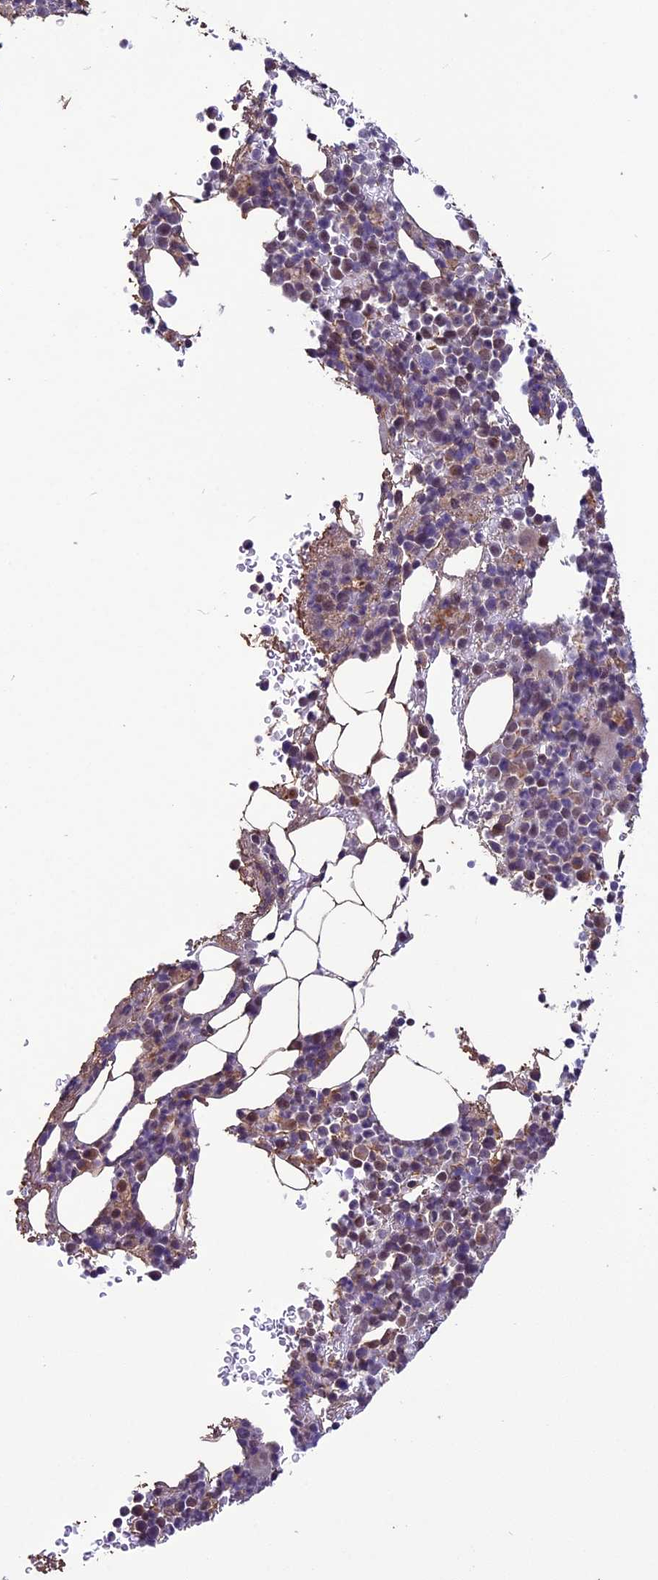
{"staining": {"intensity": "weak", "quantity": "25%-75%", "location": "cytoplasmic/membranous,nuclear"}, "tissue": "bone marrow", "cell_type": "Hematopoietic cells", "image_type": "normal", "snomed": [{"axis": "morphology", "description": "Normal tissue, NOS"}, {"axis": "topography", "description": "Bone marrow"}], "caption": "A photomicrograph of bone marrow stained for a protein exhibits weak cytoplasmic/membranous,nuclear brown staining in hematopoietic cells. The protein is shown in brown color, while the nuclei are stained blue.", "gene": "C3orf70", "patient": {"sex": "female", "age": 82}}